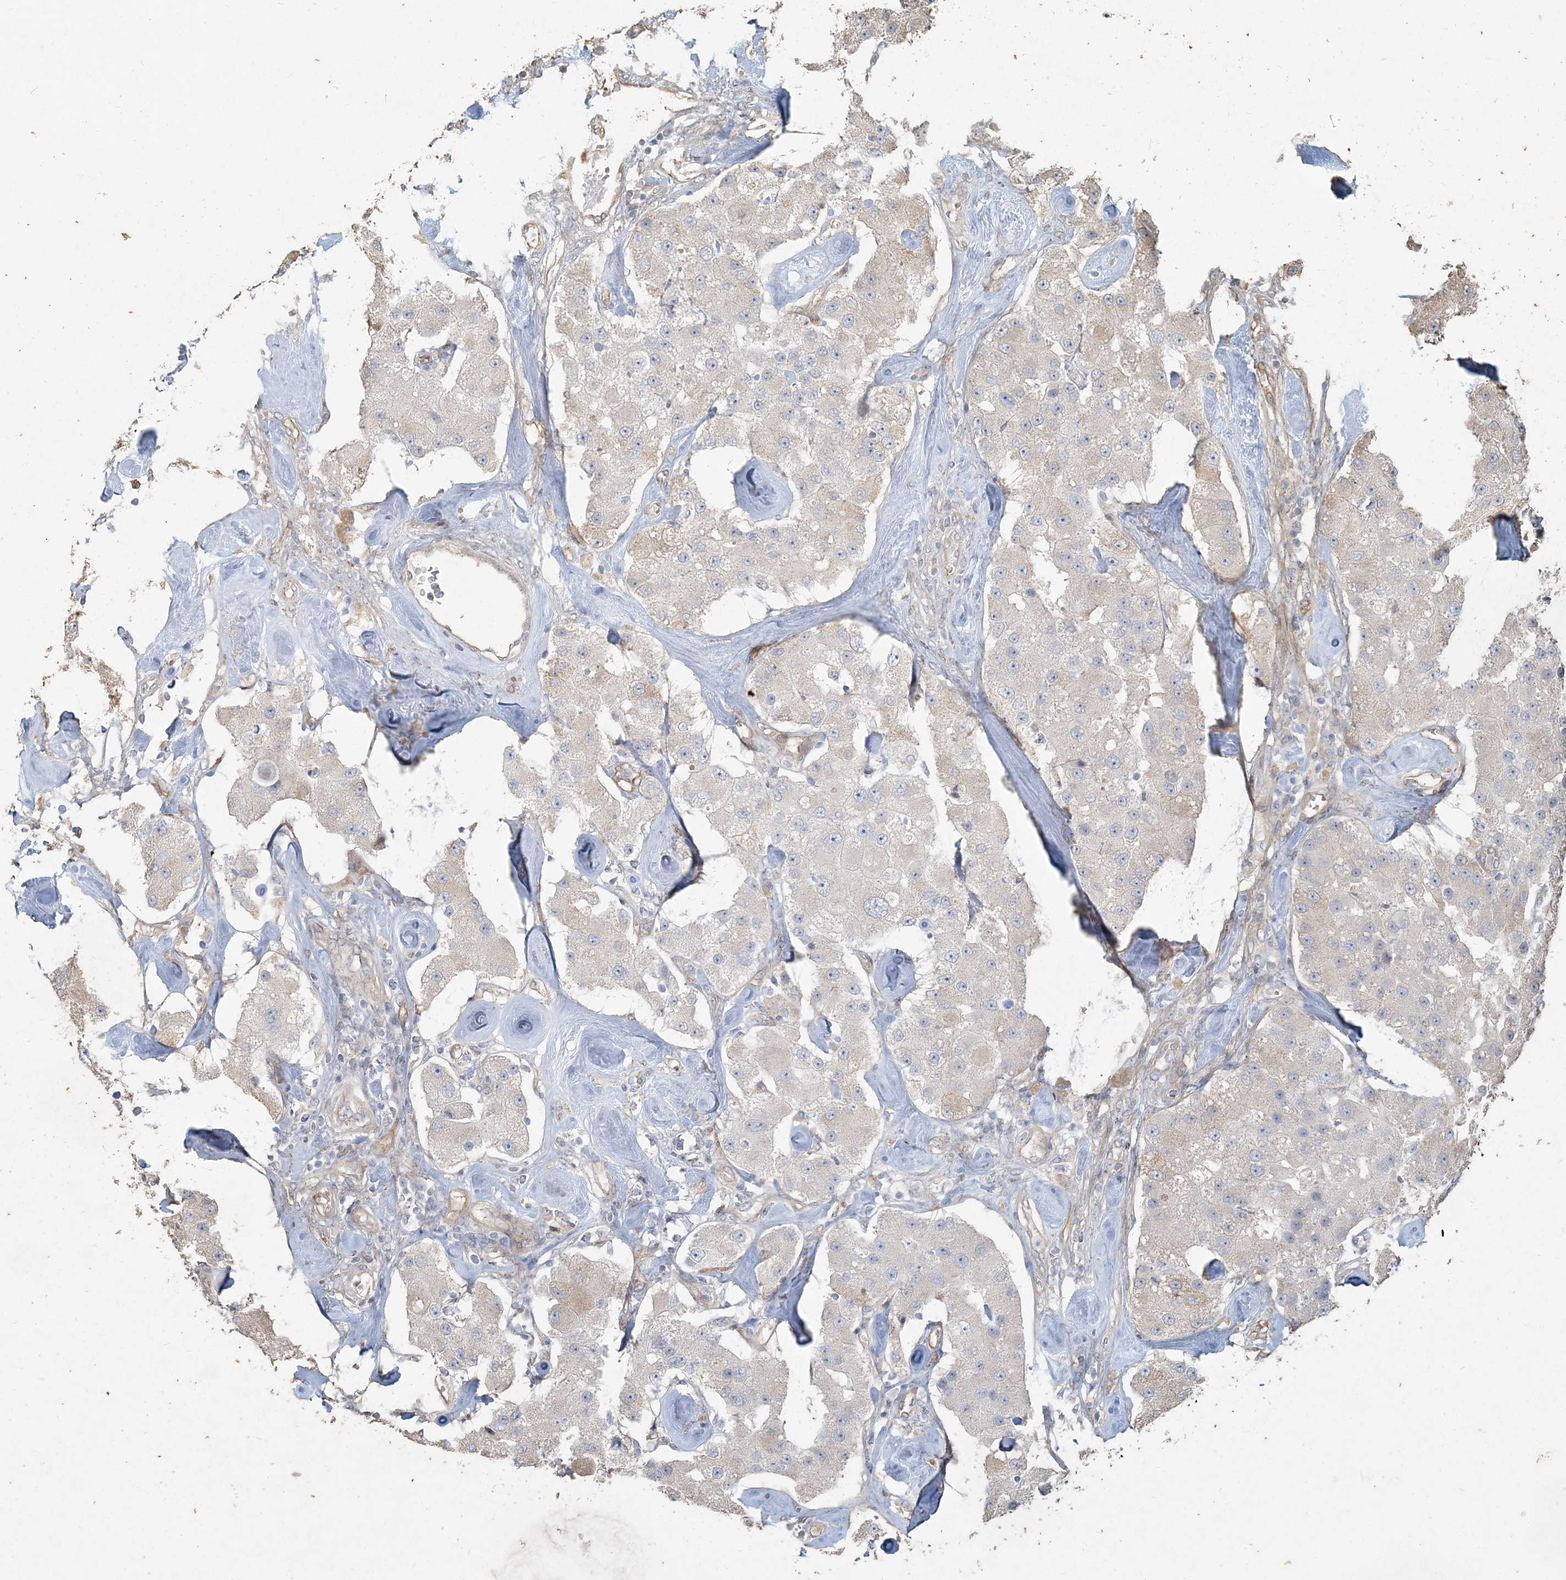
{"staining": {"intensity": "negative", "quantity": "none", "location": "none"}, "tissue": "carcinoid", "cell_type": "Tumor cells", "image_type": "cancer", "snomed": [{"axis": "morphology", "description": "Carcinoid, malignant, NOS"}, {"axis": "topography", "description": "Pancreas"}], "caption": "Tumor cells show no significant expression in malignant carcinoid. (Stains: DAB (3,3'-diaminobenzidine) immunohistochemistry with hematoxylin counter stain, Microscopy: brightfield microscopy at high magnification).", "gene": "RNF145", "patient": {"sex": "male", "age": 41}}